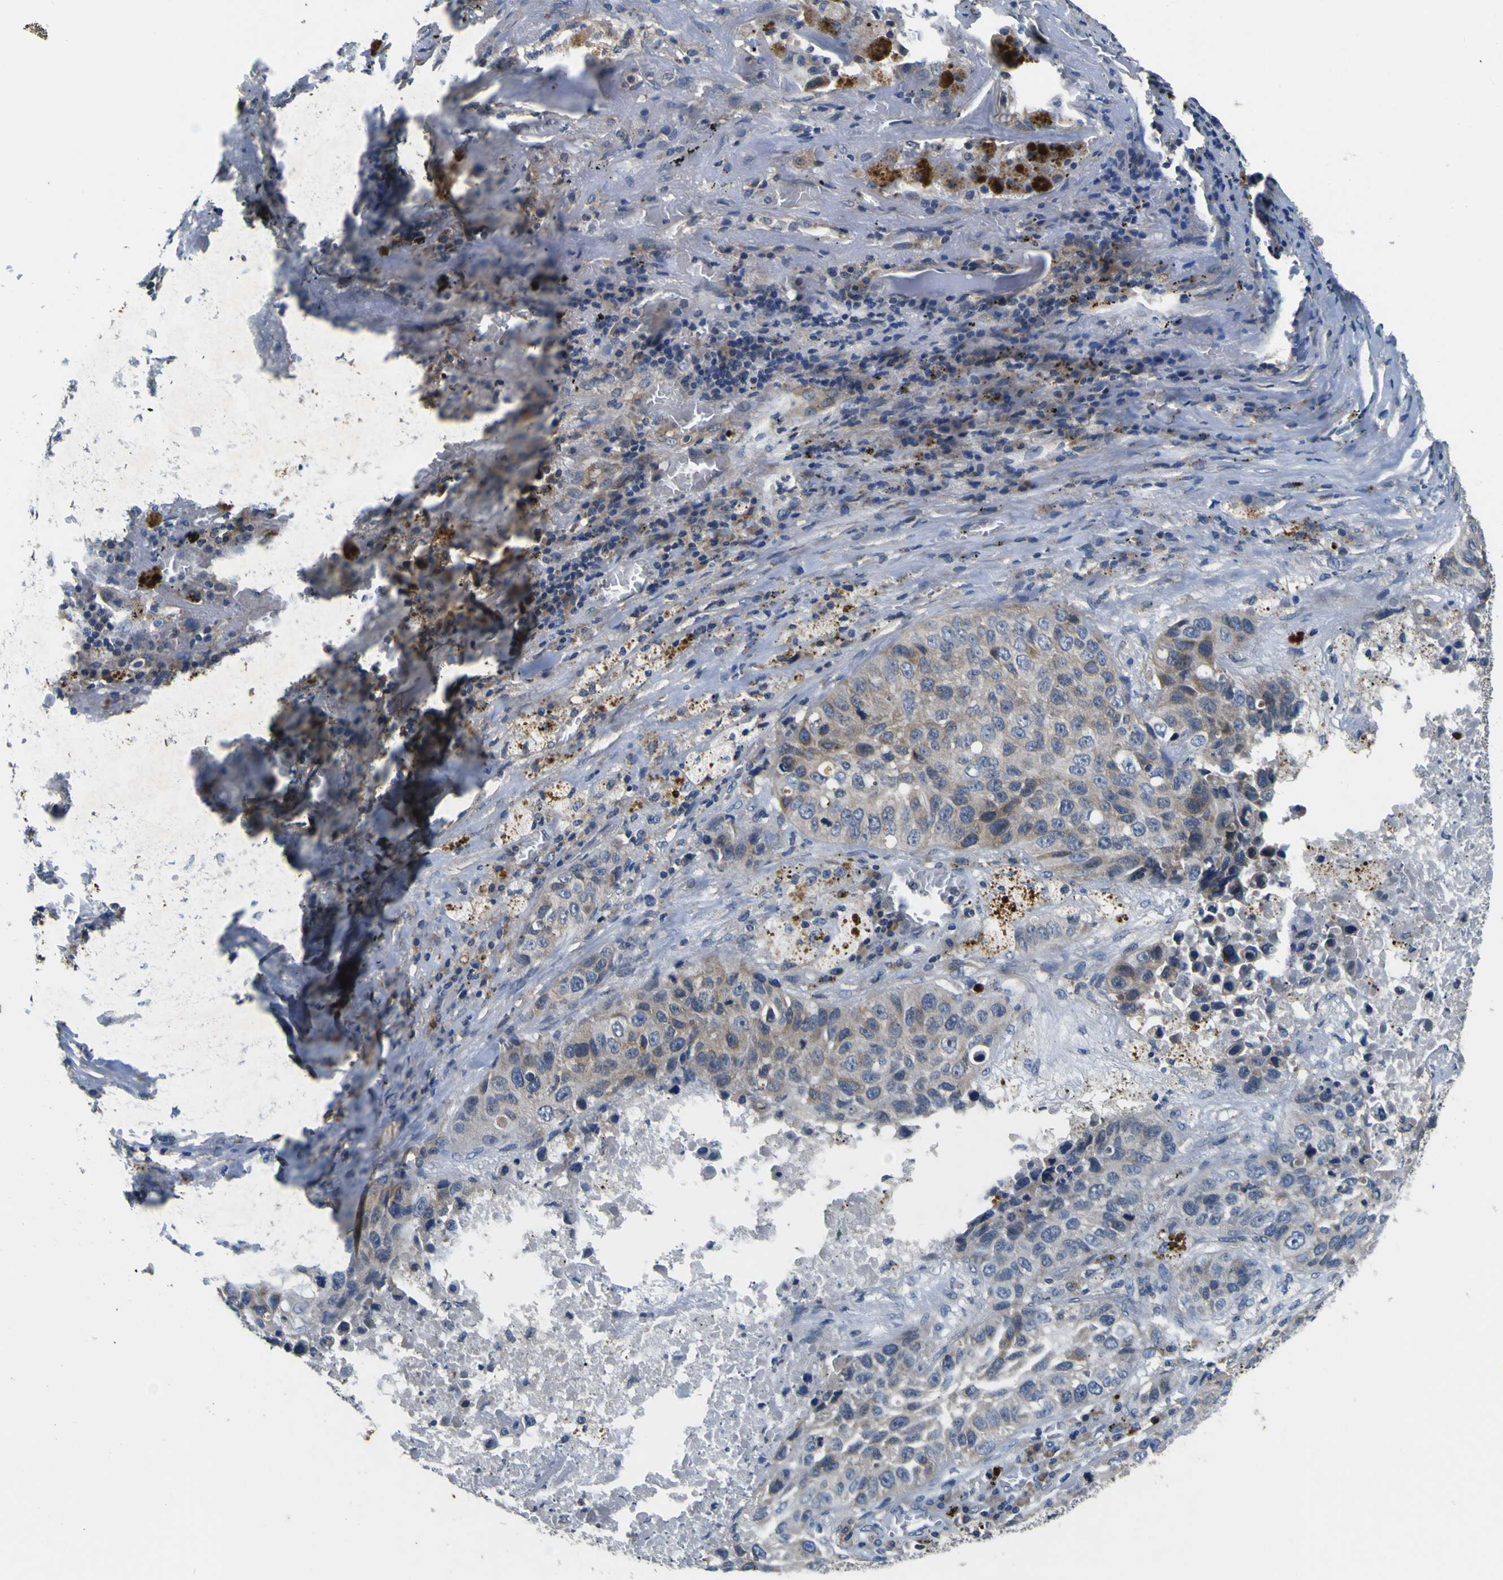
{"staining": {"intensity": "weak", "quantity": ">75%", "location": "cytoplasmic/membranous"}, "tissue": "lung cancer", "cell_type": "Tumor cells", "image_type": "cancer", "snomed": [{"axis": "morphology", "description": "Squamous cell carcinoma, NOS"}, {"axis": "topography", "description": "Lung"}], "caption": "Lung cancer (squamous cell carcinoma) was stained to show a protein in brown. There is low levels of weak cytoplasmic/membranous positivity in approximately >75% of tumor cells.", "gene": "EPHB4", "patient": {"sex": "male", "age": 57}}